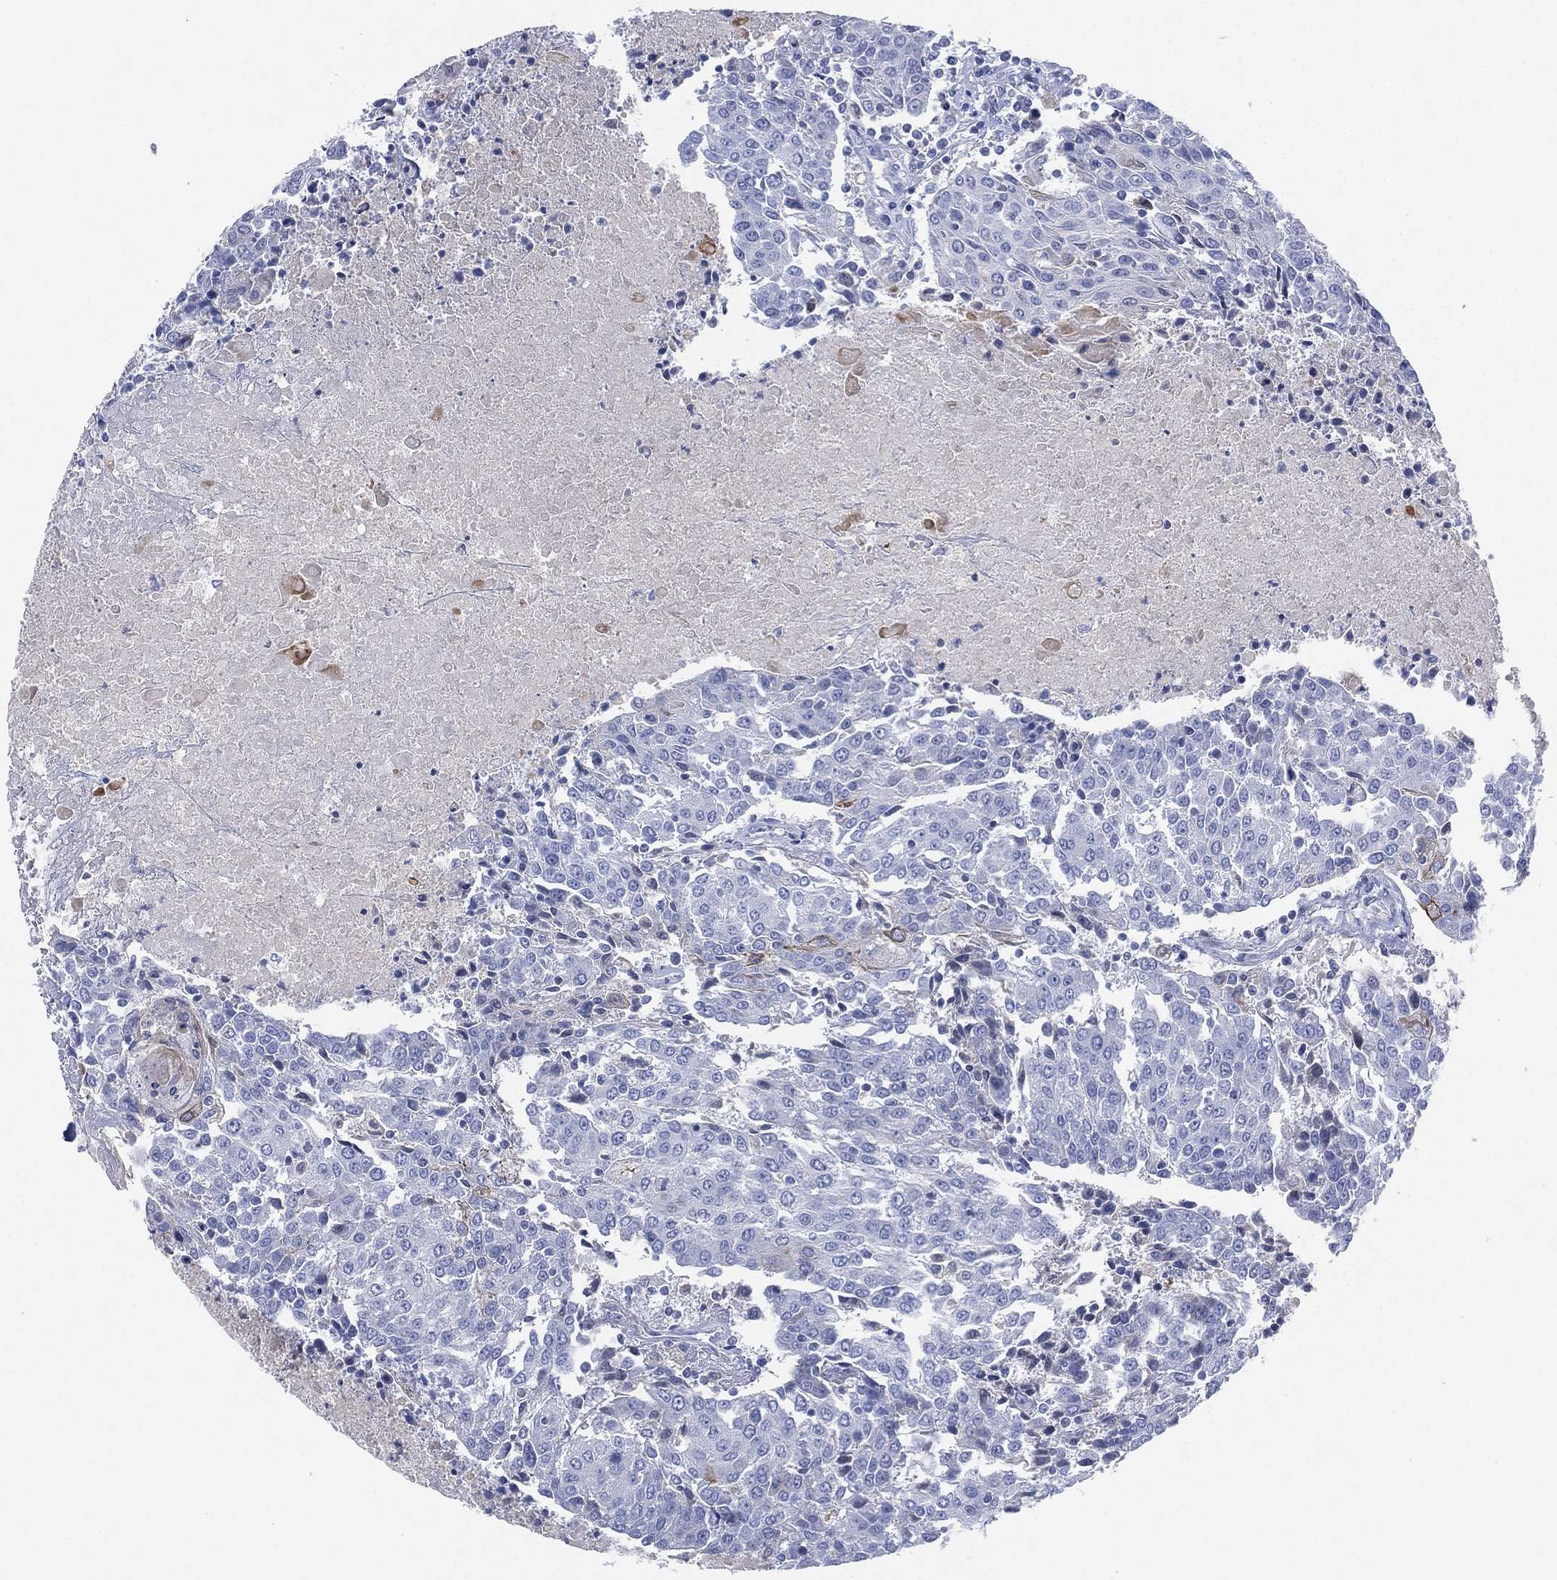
{"staining": {"intensity": "negative", "quantity": "none", "location": "none"}, "tissue": "urothelial cancer", "cell_type": "Tumor cells", "image_type": "cancer", "snomed": [{"axis": "morphology", "description": "Urothelial carcinoma, High grade"}, {"axis": "topography", "description": "Urinary bladder"}], "caption": "Histopathology image shows no protein expression in tumor cells of high-grade urothelial carcinoma tissue.", "gene": "SEPTIN1", "patient": {"sex": "female", "age": 85}}